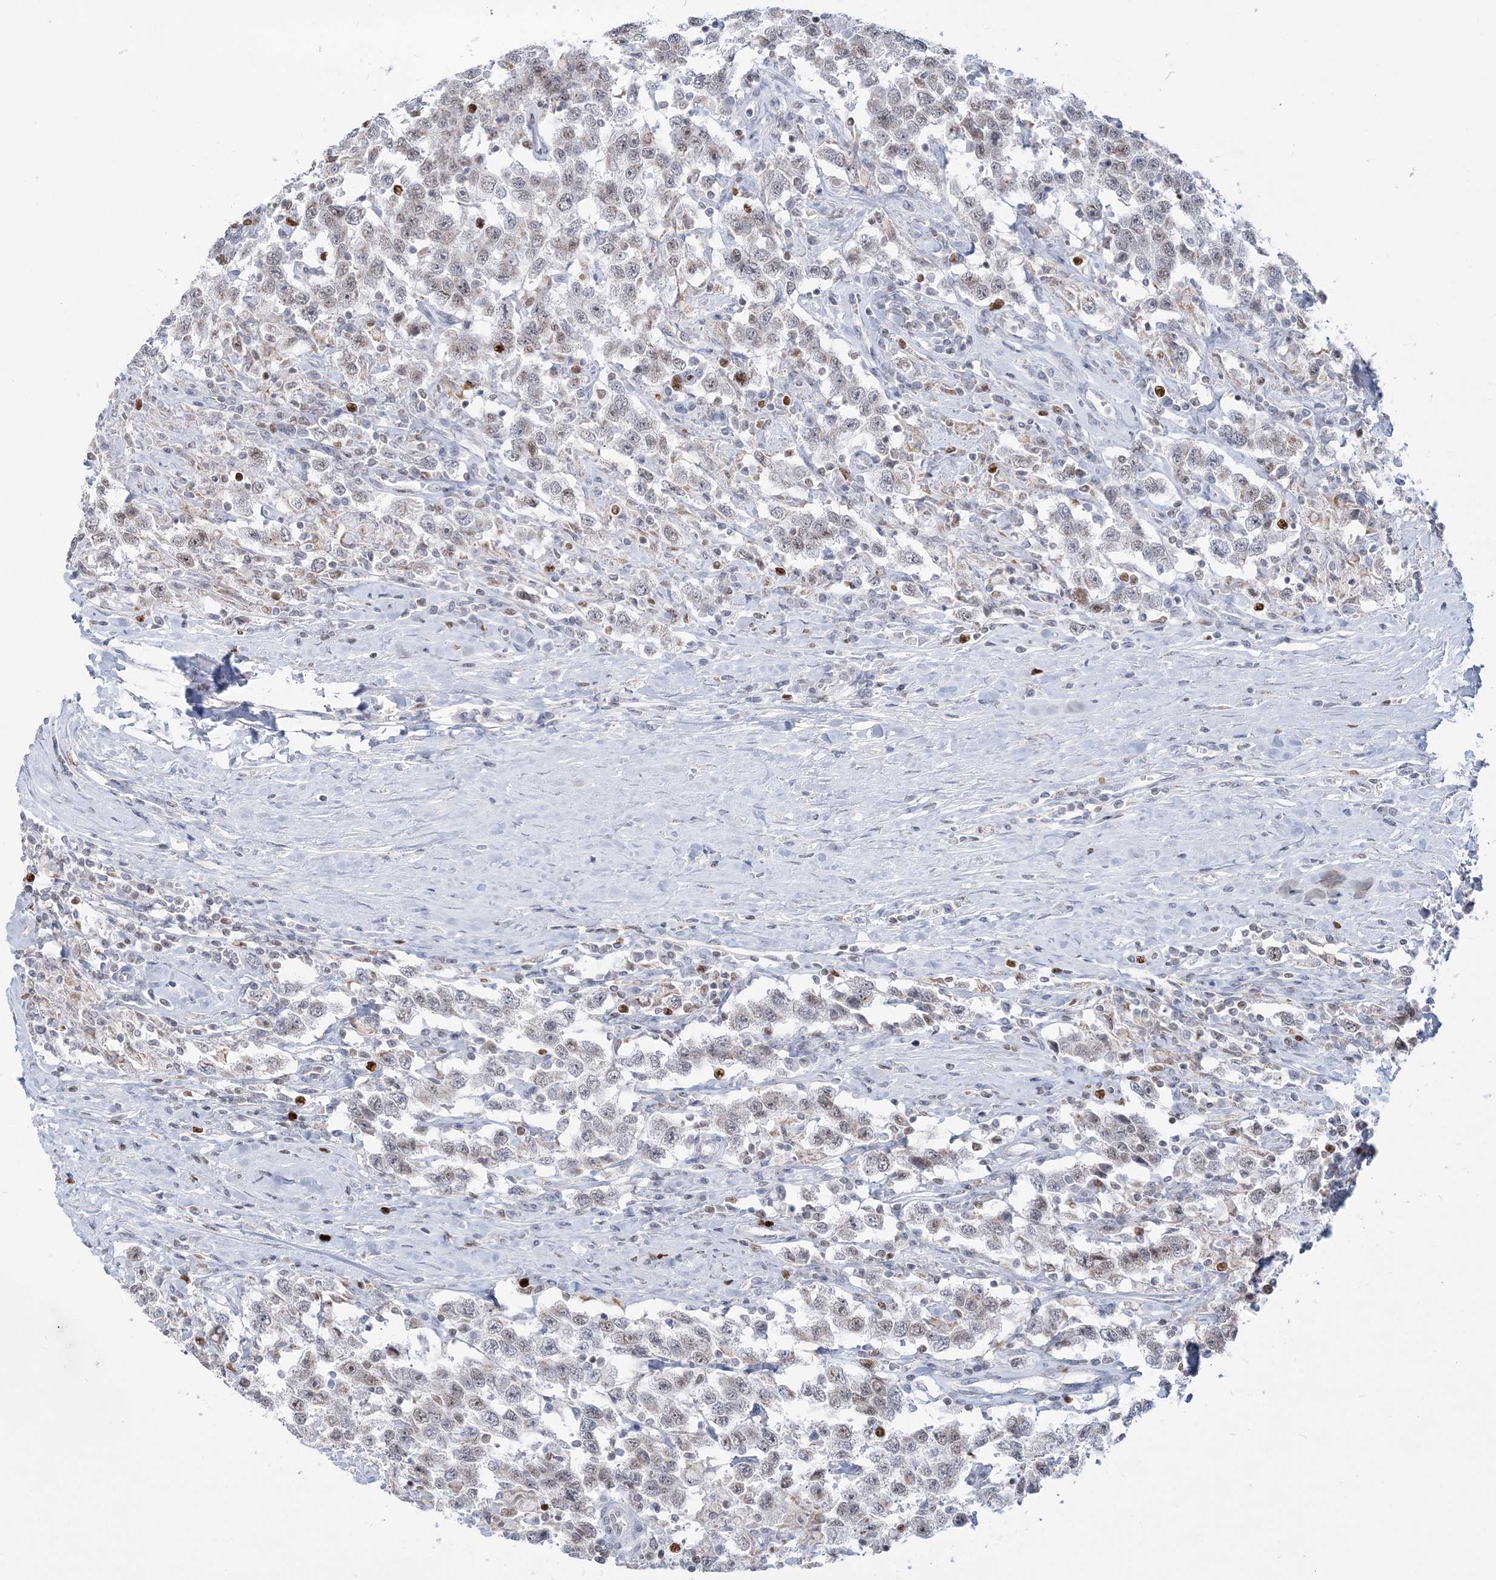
{"staining": {"intensity": "weak", "quantity": "25%-75%", "location": "nuclear"}, "tissue": "testis cancer", "cell_type": "Tumor cells", "image_type": "cancer", "snomed": [{"axis": "morphology", "description": "Seminoma, NOS"}, {"axis": "topography", "description": "Testis"}], "caption": "Immunohistochemistry micrograph of neoplastic tissue: human seminoma (testis) stained using IHC demonstrates low levels of weak protein expression localized specifically in the nuclear of tumor cells, appearing as a nuclear brown color.", "gene": "DDX21", "patient": {"sex": "male", "age": 41}}